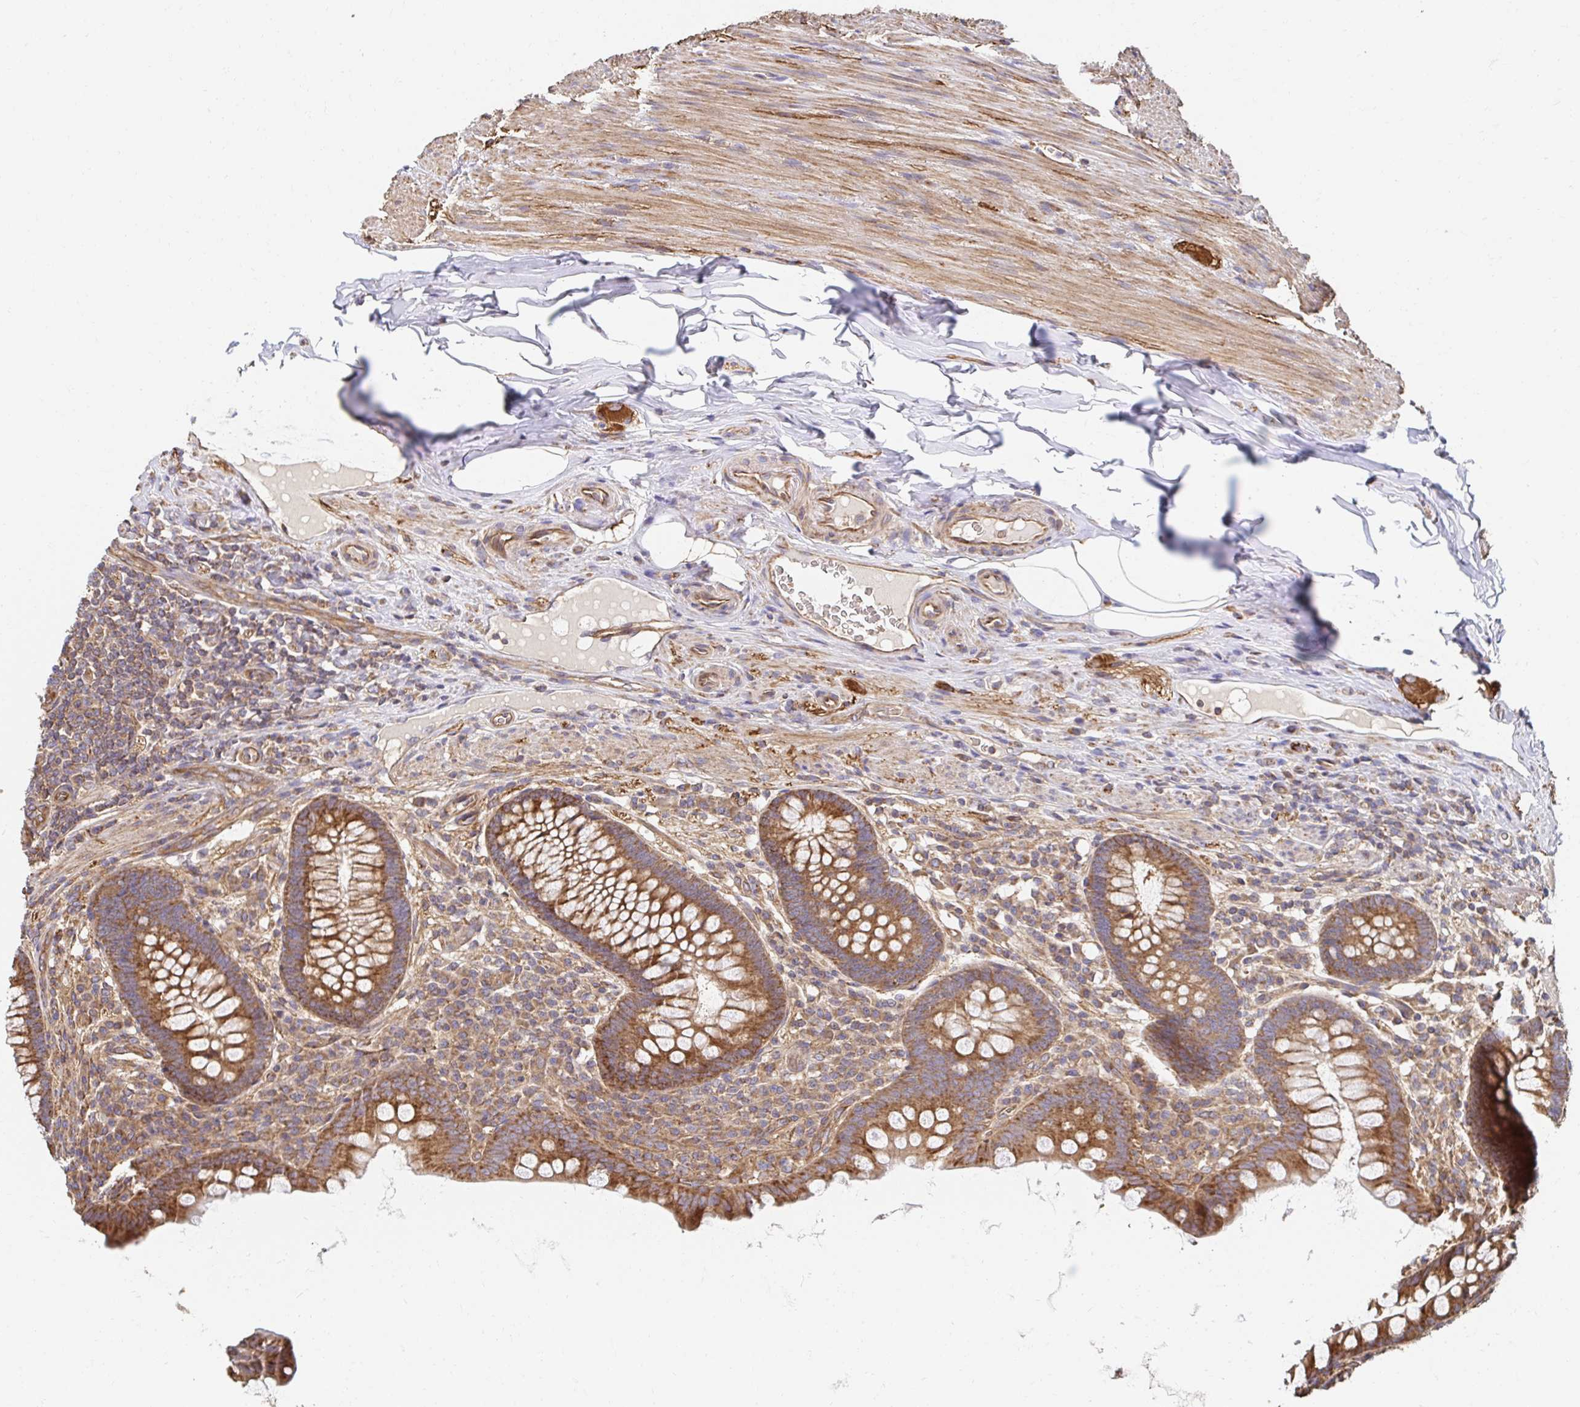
{"staining": {"intensity": "moderate", "quantity": ">75%", "location": "cytoplasmic/membranous"}, "tissue": "appendix", "cell_type": "Glandular cells", "image_type": "normal", "snomed": [{"axis": "morphology", "description": "Normal tissue, NOS"}, {"axis": "topography", "description": "Appendix"}], "caption": "Protein positivity by immunohistochemistry (IHC) reveals moderate cytoplasmic/membranous expression in about >75% of glandular cells in normal appendix. (Stains: DAB (3,3'-diaminobenzidine) in brown, nuclei in blue, Microscopy: brightfield microscopy at high magnification).", "gene": "APBB1", "patient": {"sex": "male", "age": 71}}